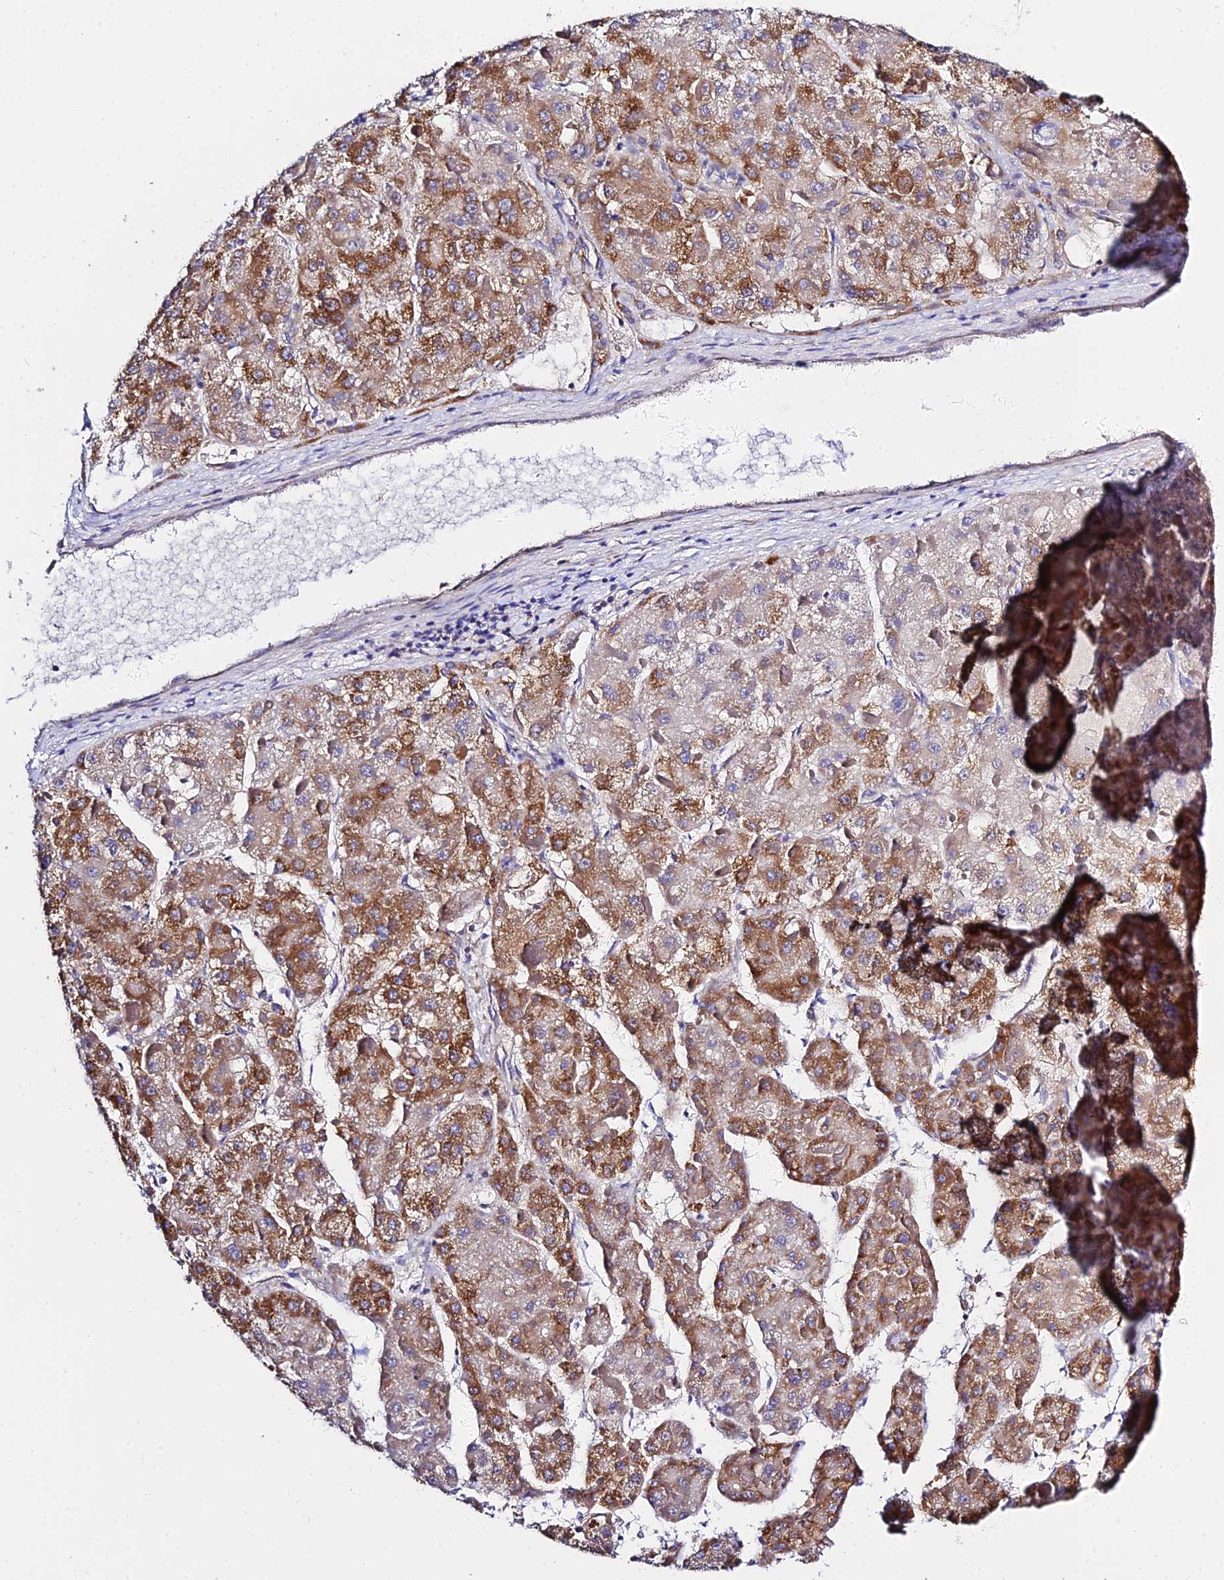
{"staining": {"intensity": "strong", "quantity": ">75%", "location": "cytoplasmic/membranous"}, "tissue": "liver cancer", "cell_type": "Tumor cells", "image_type": "cancer", "snomed": [{"axis": "morphology", "description": "Carcinoma, Hepatocellular, NOS"}, {"axis": "topography", "description": "Liver"}], "caption": "Hepatocellular carcinoma (liver) stained with a protein marker reveals strong staining in tumor cells.", "gene": "ZNF573", "patient": {"sex": "female", "age": 73}}